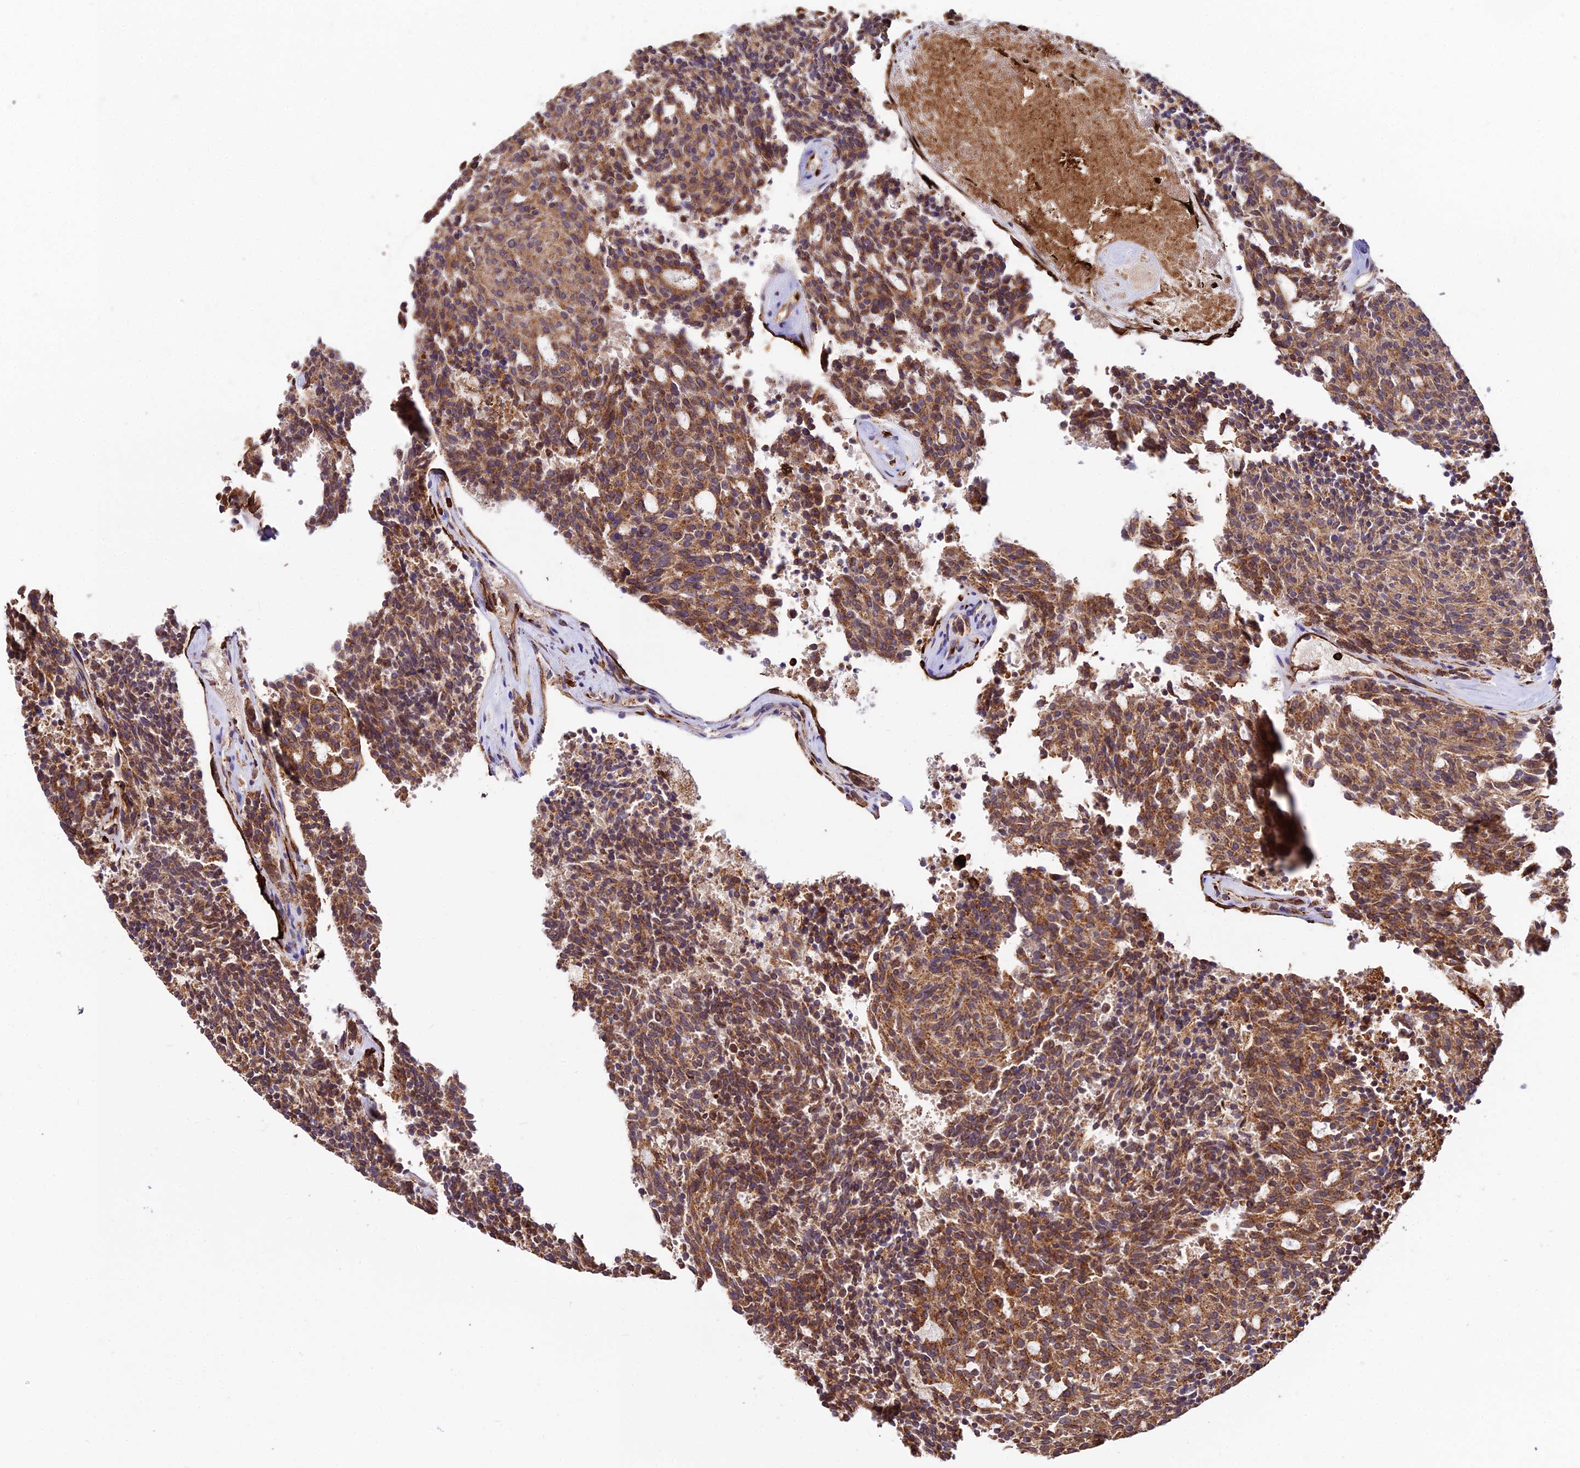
{"staining": {"intensity": "moderate", "quantity": ">75%", "location": "cytoplasmic/membranous"}, "tissue": "carcinoid", "cell_type": "Tumor cells", "image_type": "cancer", "snomed": [{"axis": "morphology", "description": "Carcinoid, malignant, NOS"}, {"axis": "topography", "description": "Pancreas"}], "caption": "DAB immunohistochemical staining of carcinoid demonstrates moderate cytoplasmic/membranous protein expression in about >75% of tumor cells.", "gene": "PEX19", "patient": {"sex": "female", "age": 54}}